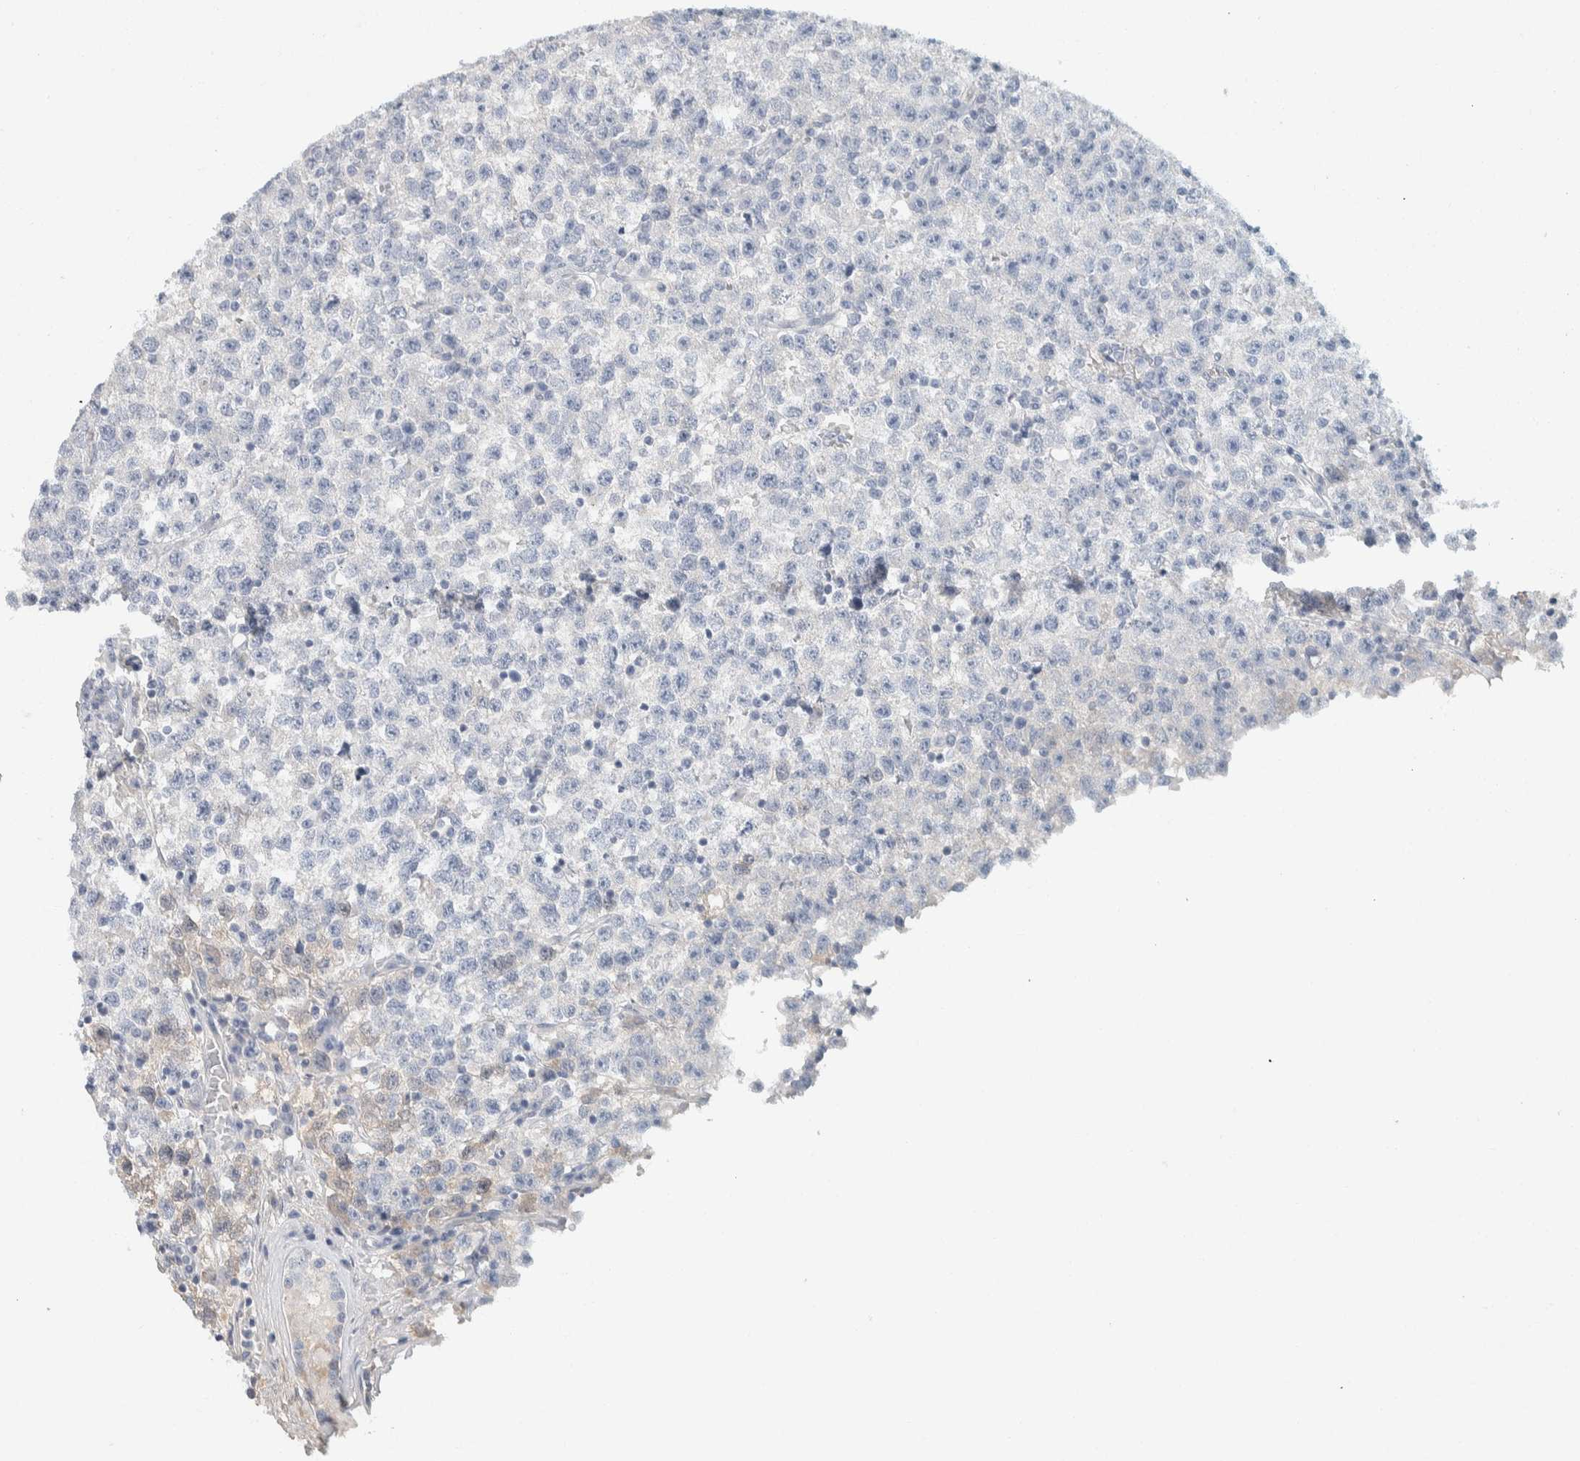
{"staining": {"intensity": "negative", "quantity": "none", "location": "none"}, "tissue": "testis cancer", "cell_type": "Tumor cells", "image_type": "cancer", "snomed": [{"axis": "morphology", "description": "Seminoma, NOS"}, {"axis": "topography", "description": "Testis"}], "caption": "Seminoma (testis) was stained to show a protein in brown. There is no significant positivity in tumor cells.", "gene": "ALOX12B", "patient": {"sex": "male", "age": 22}}